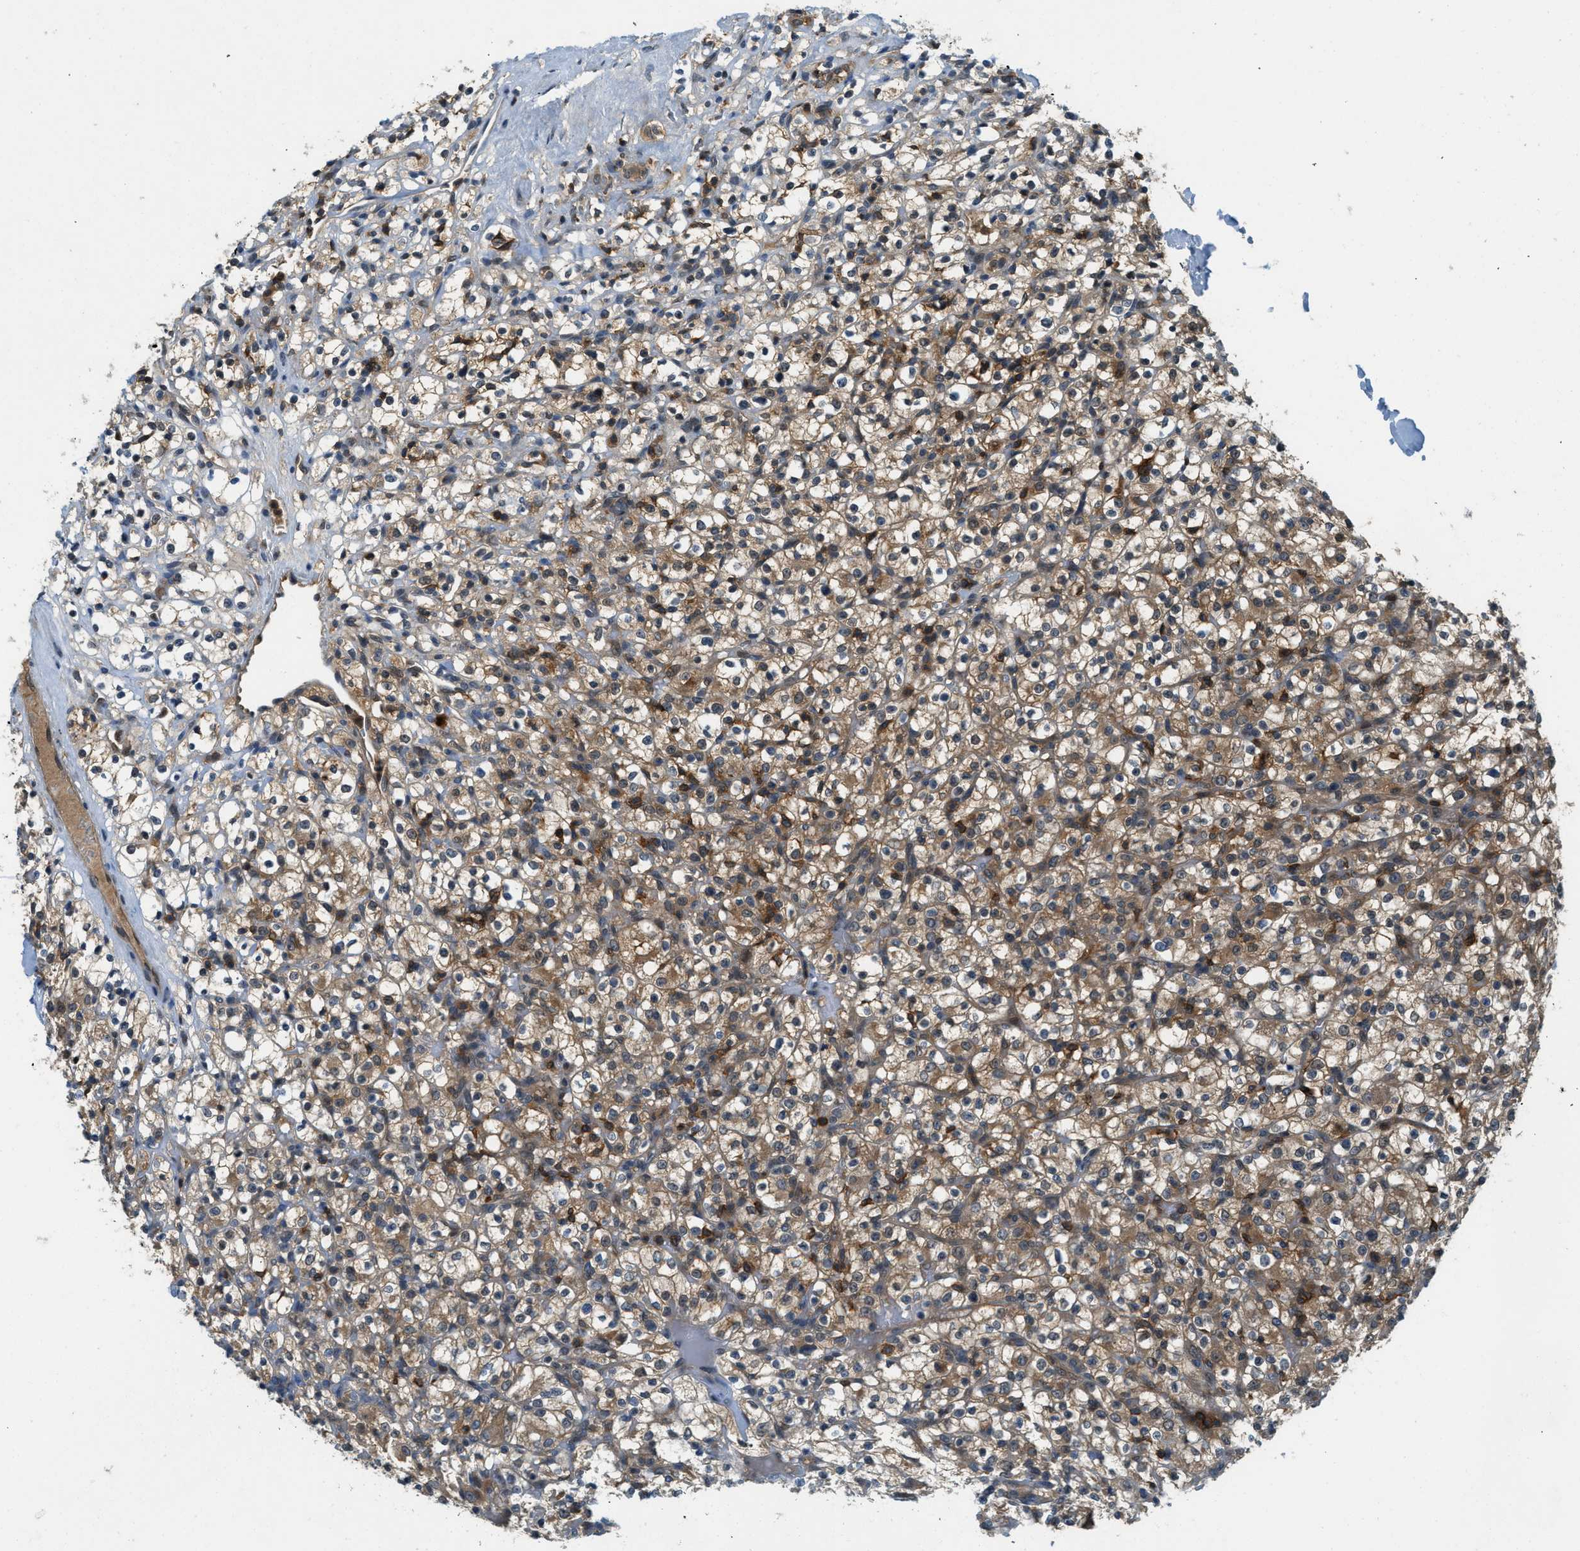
{"staining": {"intensity": "moderate", "quantity": ">75%", "location": "cytoplasmic/membranous"}, "tissue": "renal cancer", "cell_type": "Tumor cells", "image_type": "cancer", "snomed": [{"axis": "morphology", "description": "Normal tissue, NOS"}, {"axis": "morphology", "description": "Adenocarcinoma, NOS"}, {"axis": "topography", "description": "Kidney"}], "caption": "IHC image of renal adenocarcinoma stained for a protein (brown), which demonstrates medium levels of moderate cytoplasmic/membranous positivity in about >75% of tumor cells.", "gene": "GMPPB", "patient": {"sex": "female", "age": 72}}